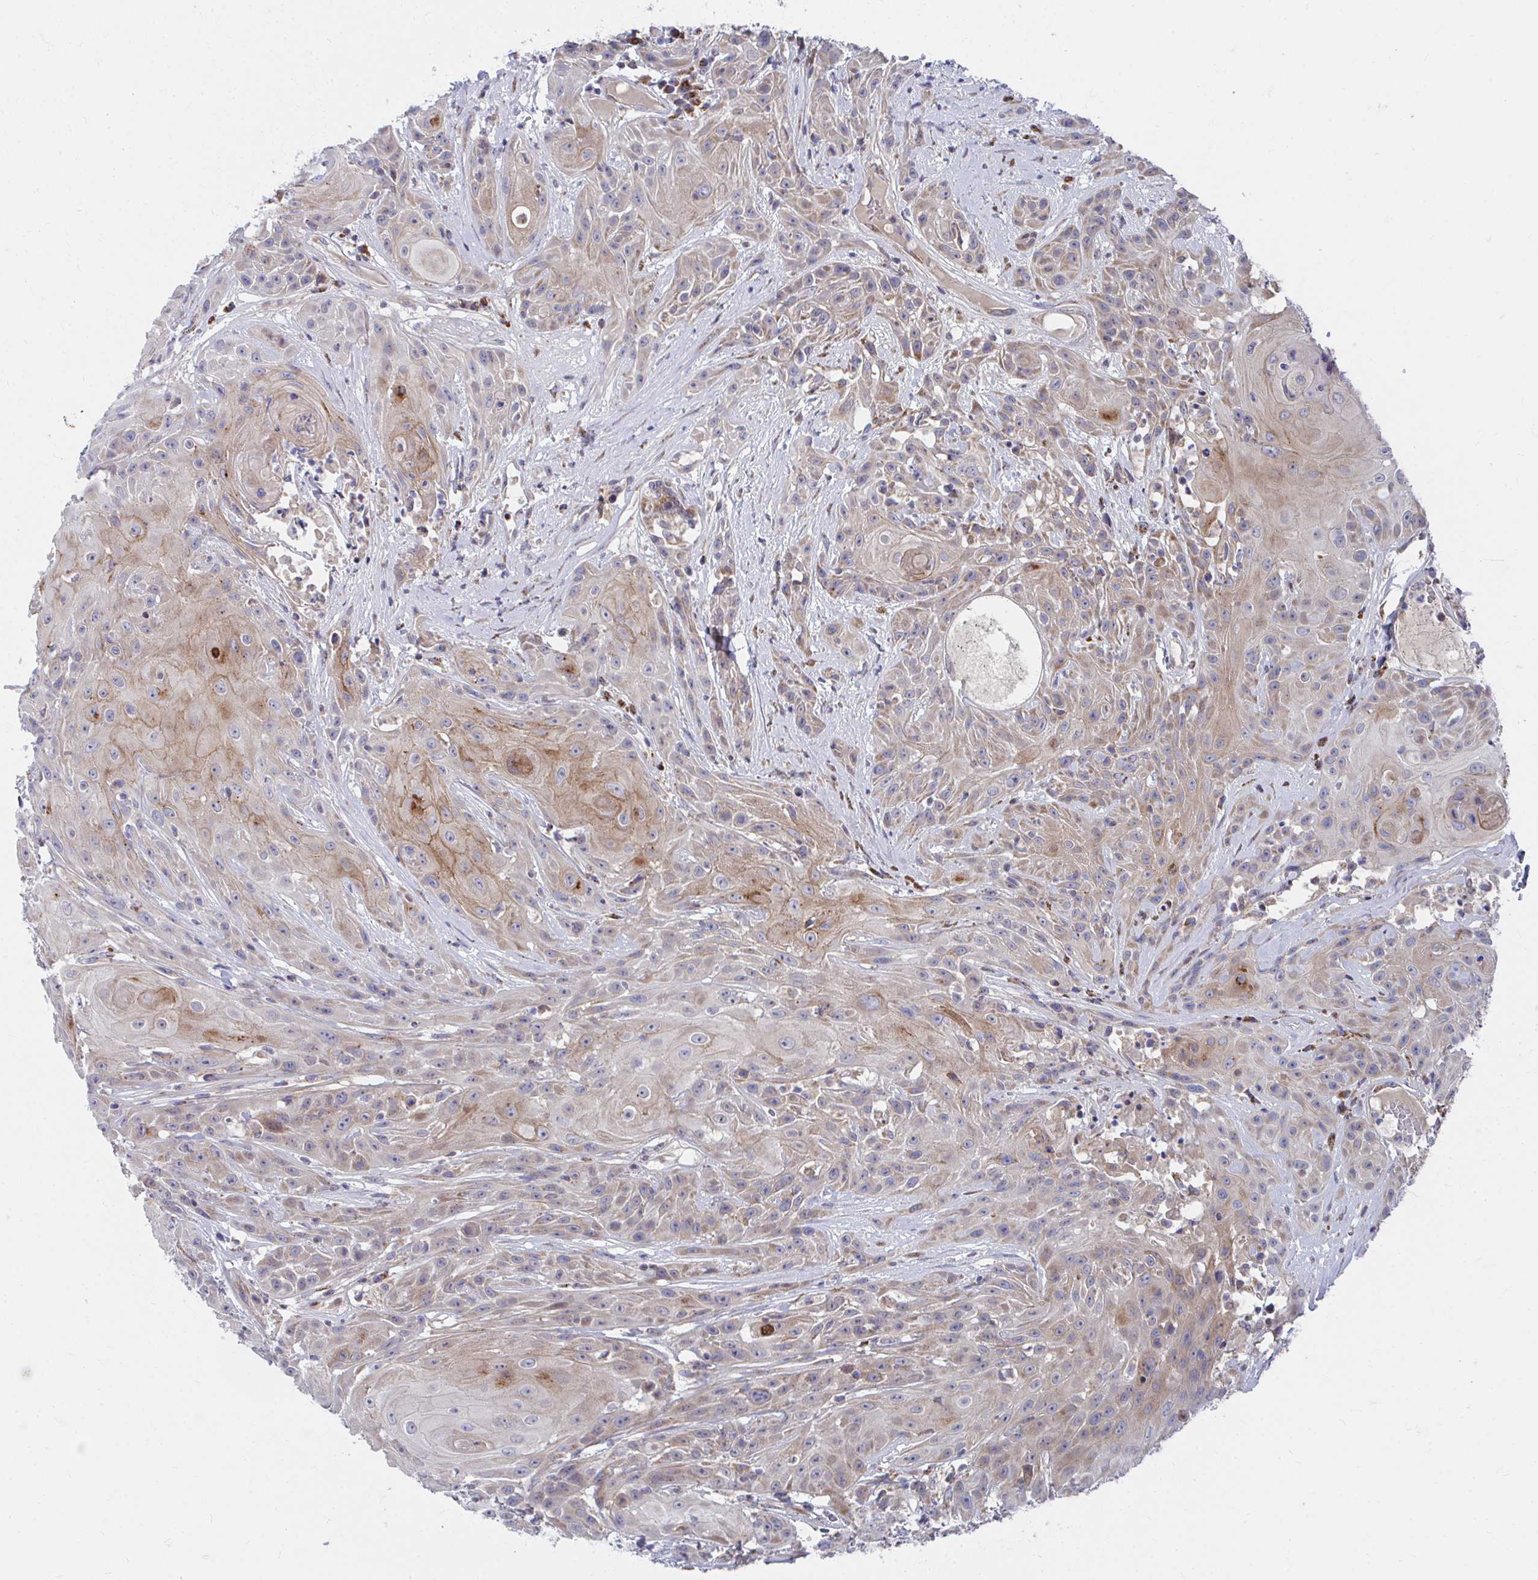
{"staining": {"intensity": "weak", "quantity": "25%-75%", "location": "cytoplasmic/membranous"}, "tissue": "head and neck cancer", "cell_type": "Tumor cells", "image_type": "cancer", "snomed": [{"axis": "morphology", "description": "Squamous cell carcinoma, NOS"}, {"axis": "topography", "description": "Skin"}, {"axis": "topography", "description": "Head-Neck"}], "caption": "Human head and neck cancer stained with a protein marker displays weak staining in tumor cells.", "gene": "PEX3", "patient": {"sex": "male", "age": 80}}